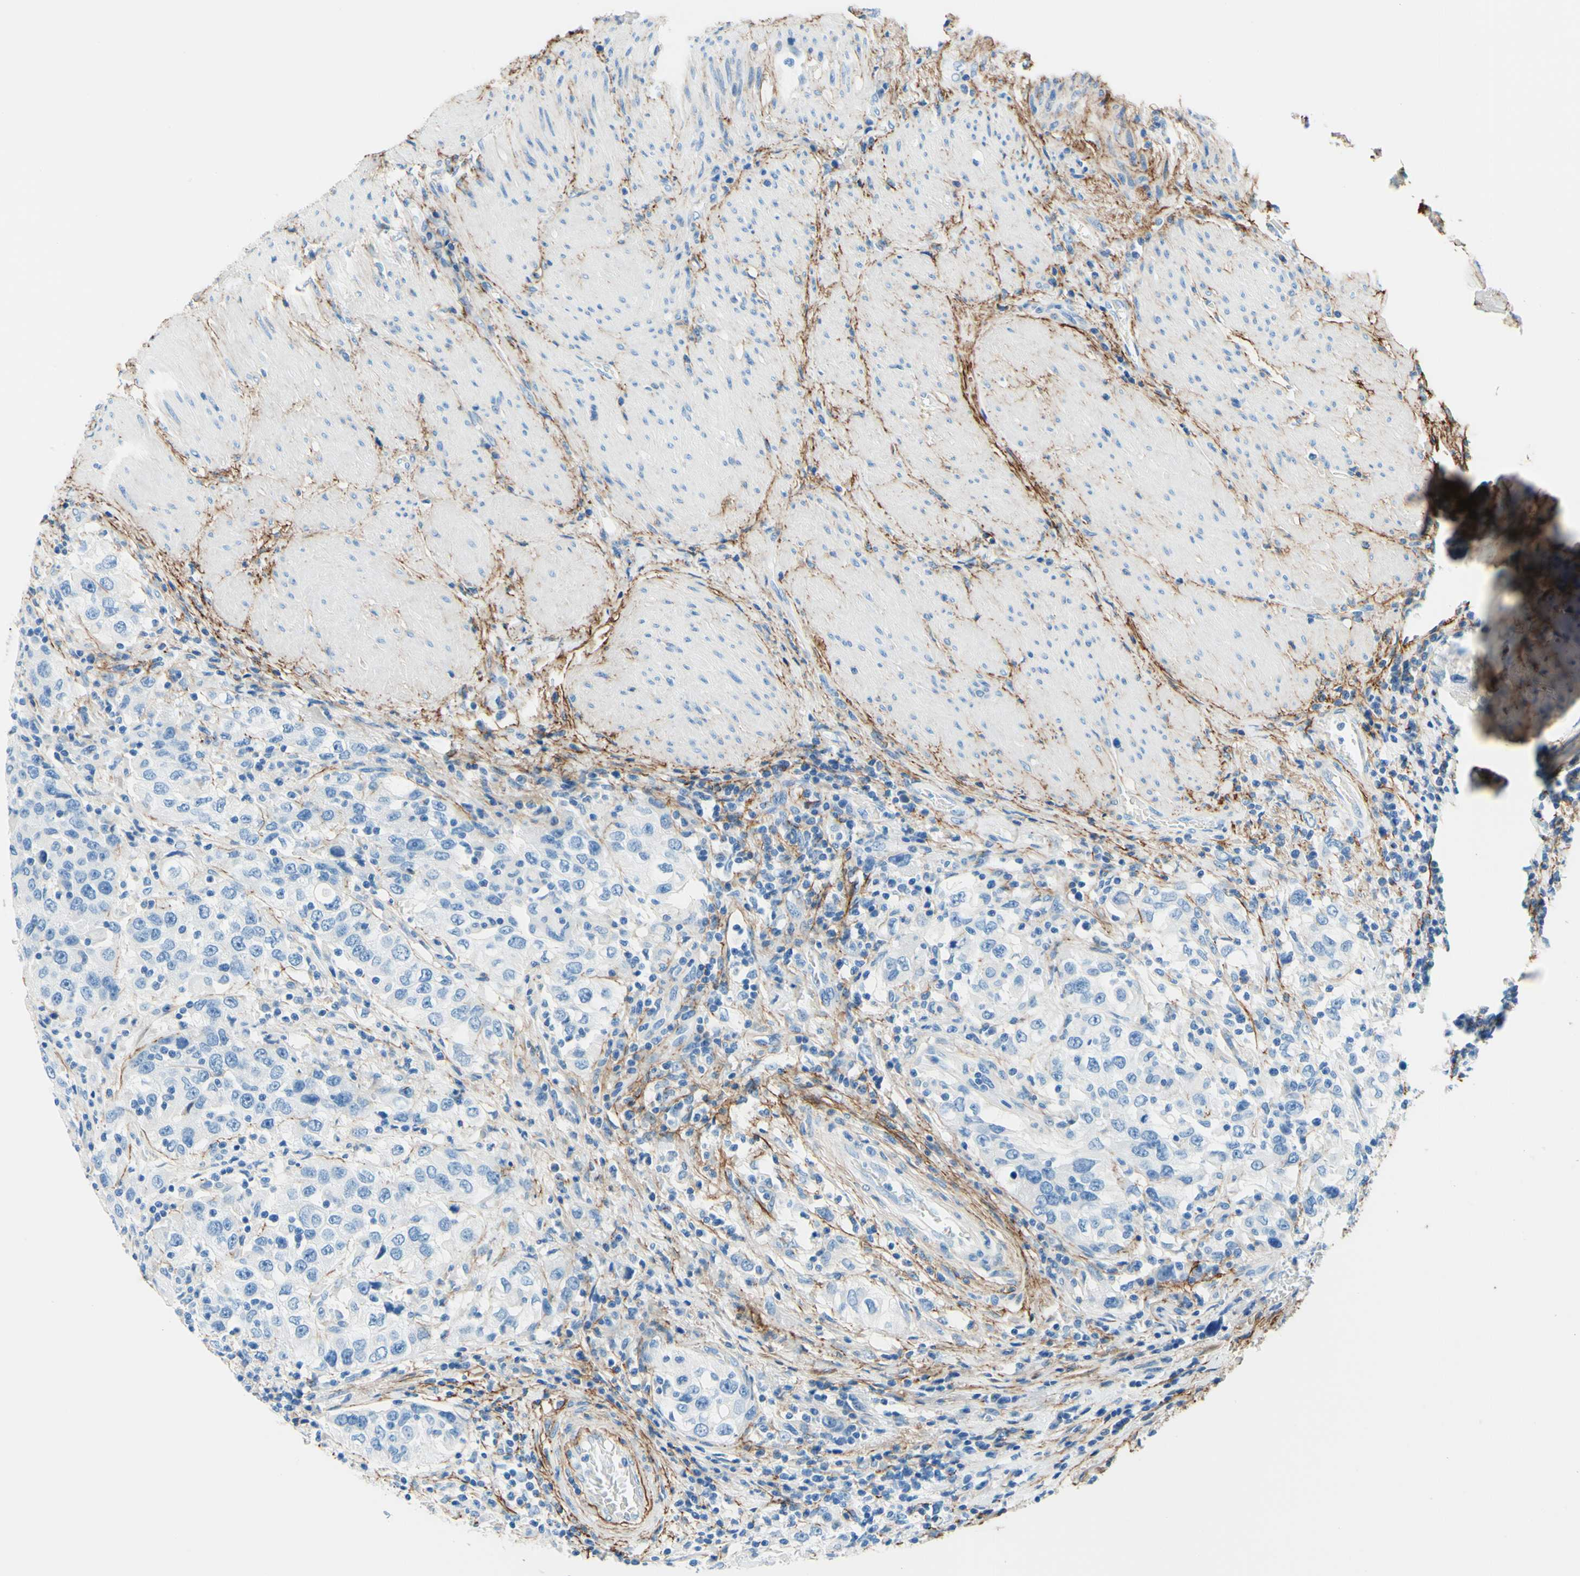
{"staining": {"intensity": "negative", "quantity": "none", "location": "none"}, "tissue": "urothelial cancer", "cell_type": "Tumor cells", "image_type": "cancer", "snomed": [{"axis": "morphology", "description": "Urothelial carcinoma, High grade"}, {"axis": "topography", "description": "Urinary bladder"}], "caption": "An image of urothelial cancer stained for a protein exhibits no brown staining in tumor cells.", "gene": "MFAP5", "patient": {"sex": "female", "age": 80}}